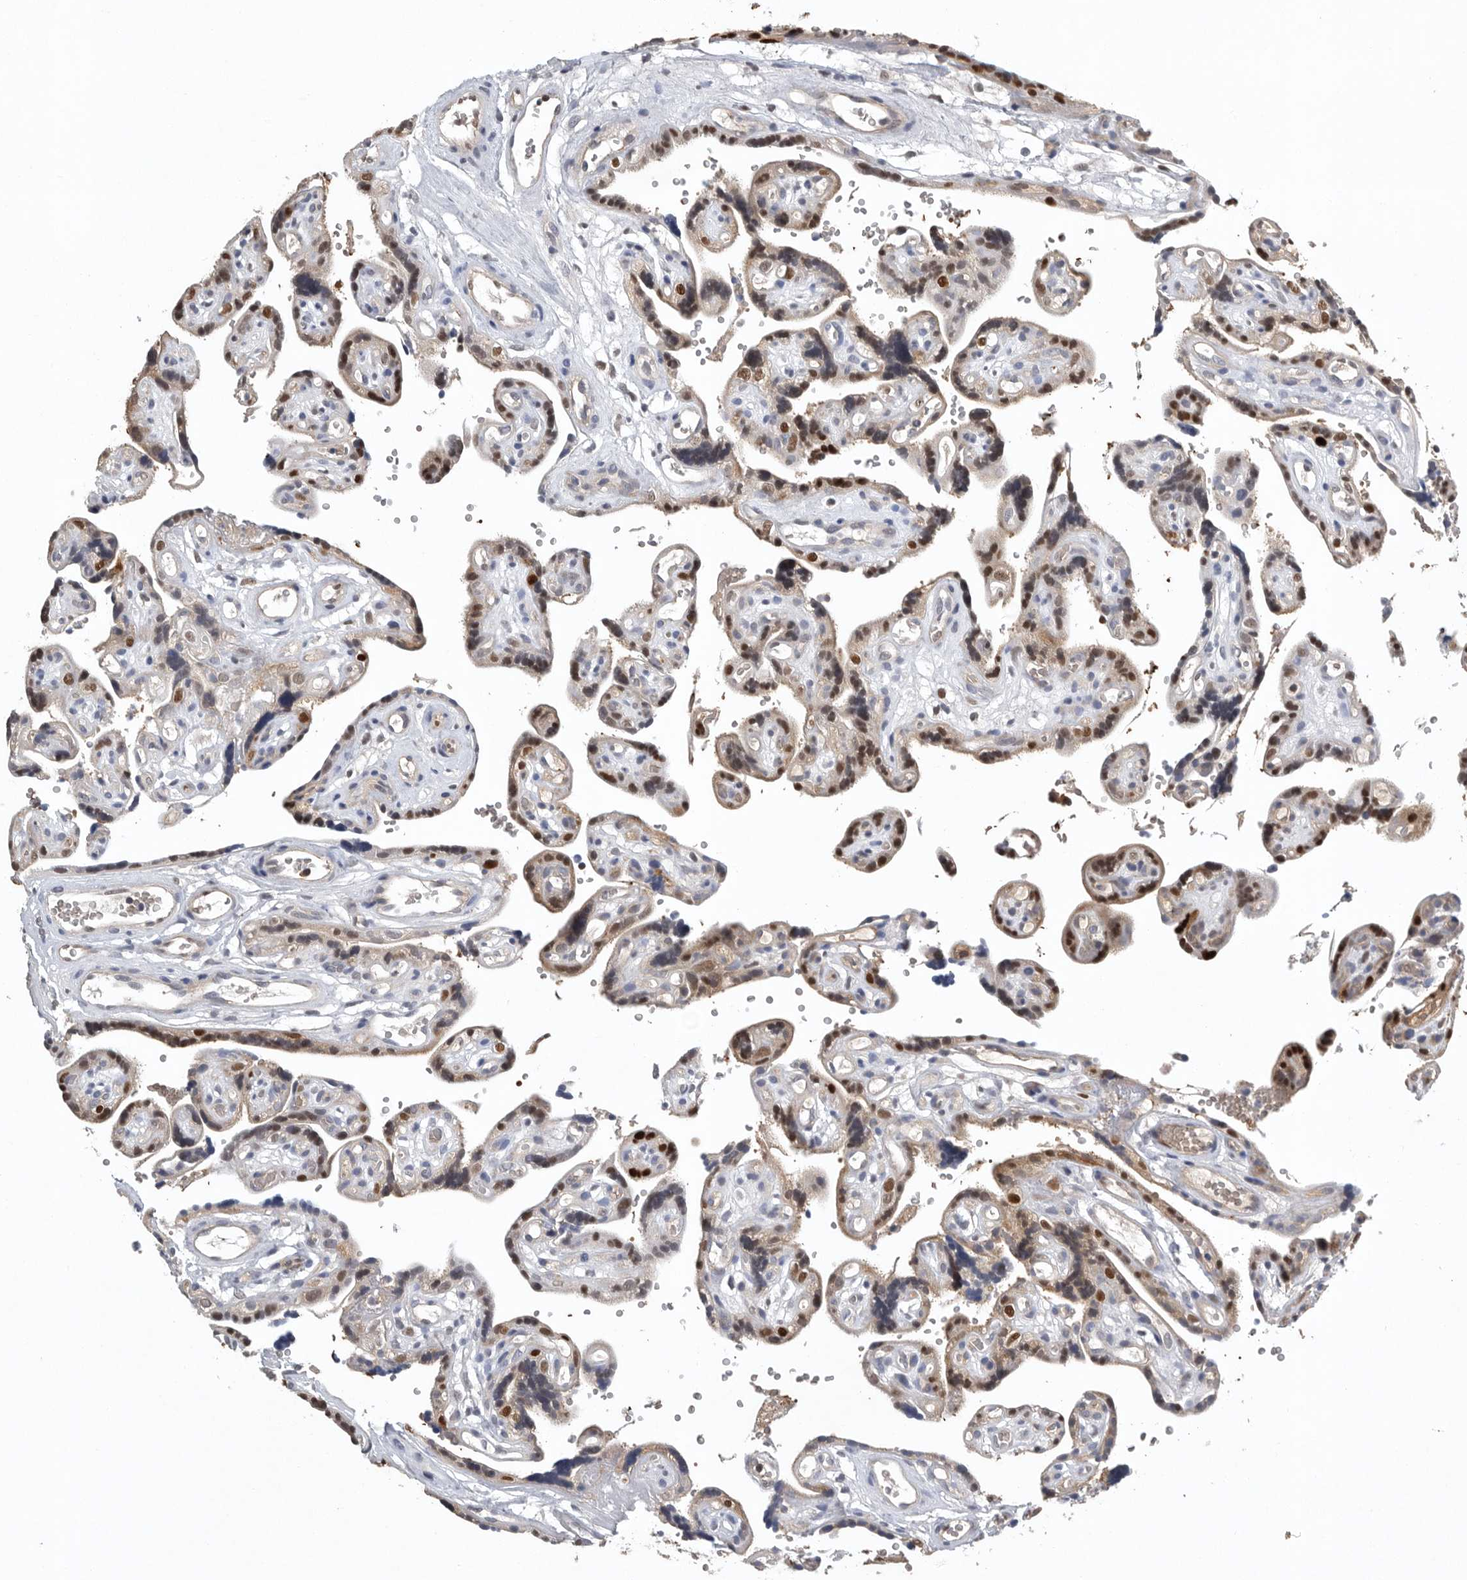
{"staining": {"intensity": "moderate", "quantity": "25%-75%", "location": "nuclear"}, "tissue": "placenta", "cell_type": "Decidual cells", "image_type": "normal", "snomed": [{"axis": "morphology", "description": "Normal tissue, NOS"}, {"axis": "topography", "description": "Placenta"}], "caption": "Moderate nuclear expression for a protein is identified in approximately 25%-75% of decidual cells of unremarkable placenta using immunohistochemistry.", "gene": "PDCD4", "patient": {"sex": "female", "age": 30}}